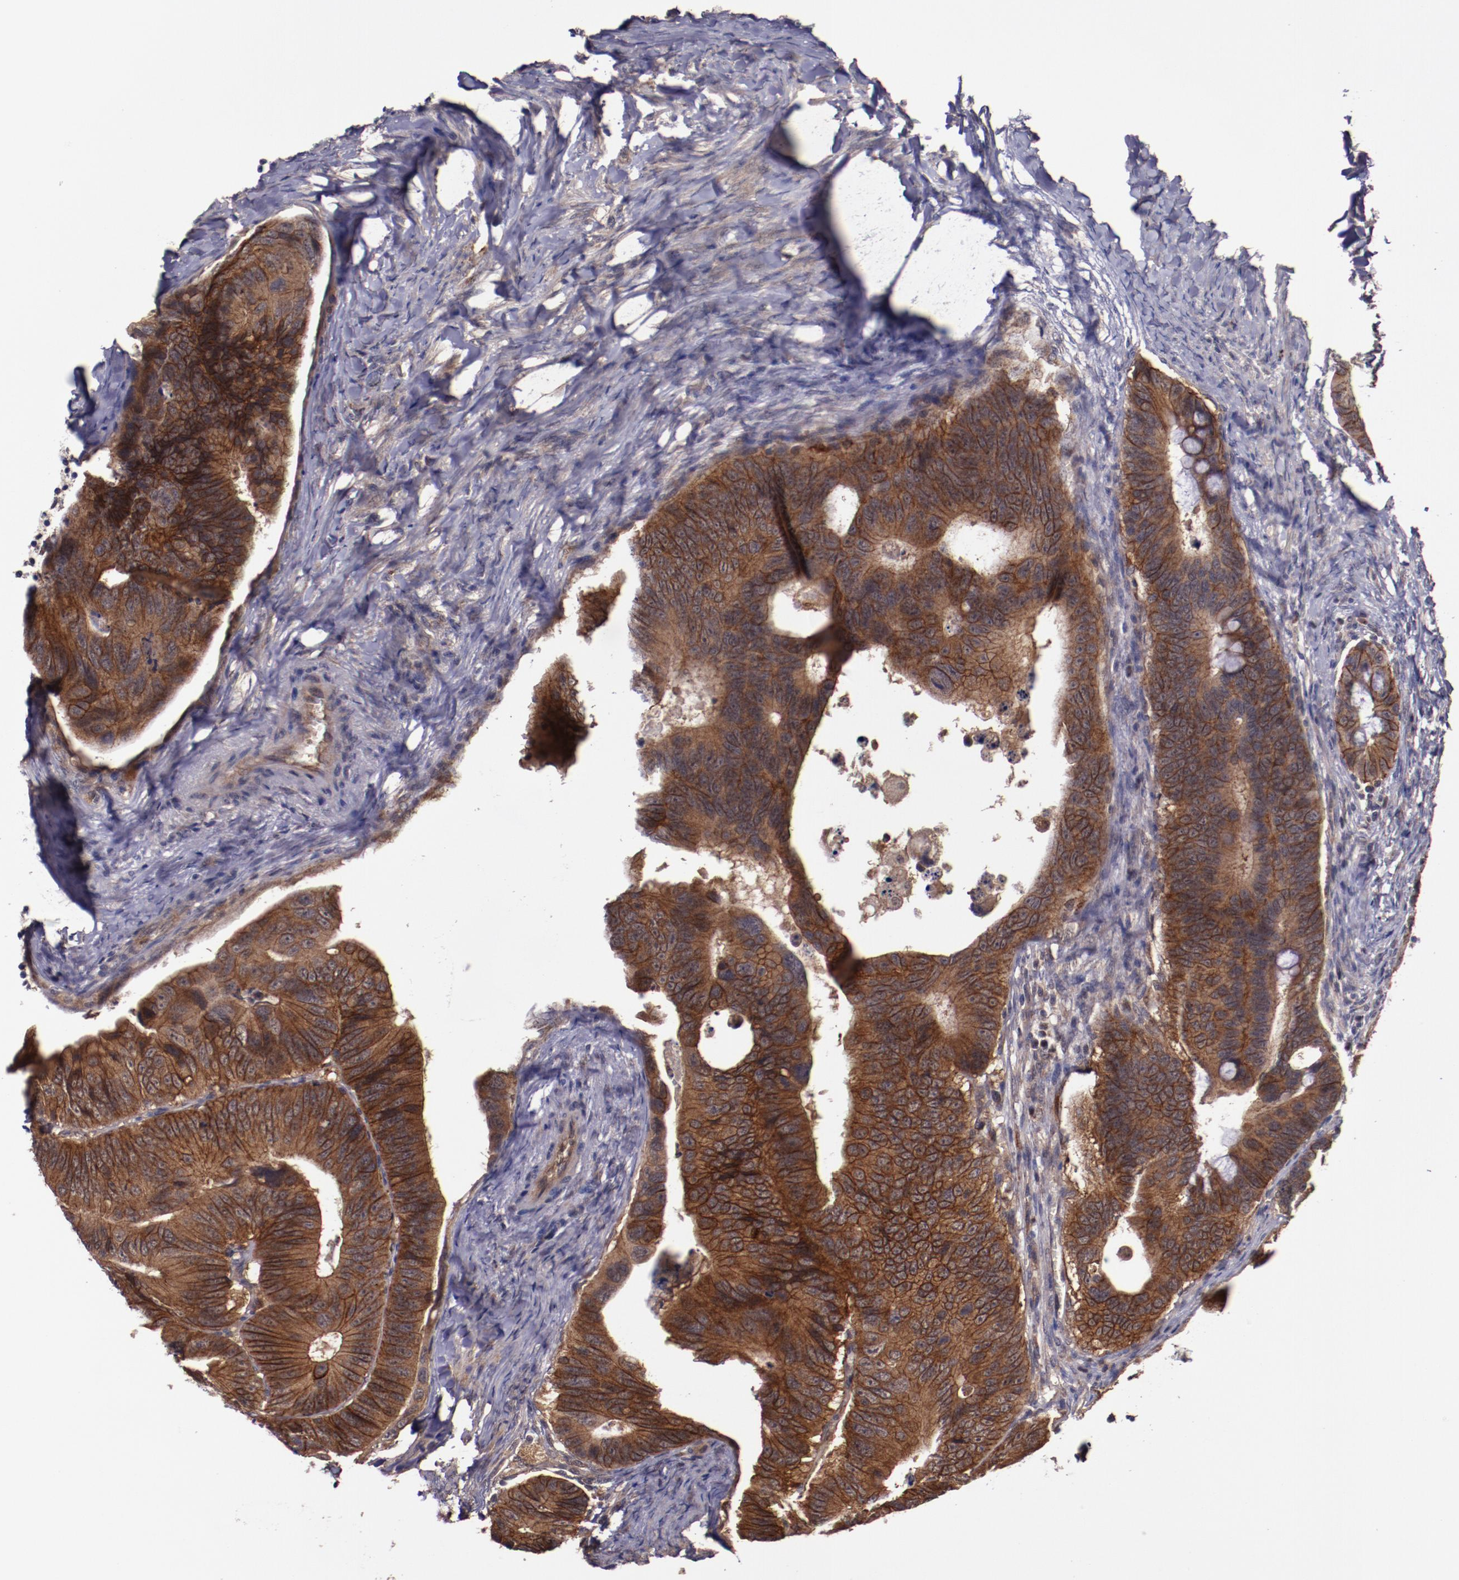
{"staining": {"intensity": "moderate", "quantity": ">75%", "location": "cytoplasmic/membranous"}, "tissue": "colorectal cancer", "cell_type": "Tumor cells", "image_type": "cancer", "snomed": [{"axis": "morphology", "description": "Adenocarcinoma, NOS"}, {"axis": "topography", "description": "Colon"}], "caption": "Tumor cells show medium levels of moderate cytoplasmic/membranous positivity in approximately >75% of cells in human colorectal cancer (adenocarcinoma). The staining is performed using DAB brown chromogen to label protein expression. The nuclei are counter-stained blue using hematoxylin.", "gene": "FTSJ1", "patient": {"sex": "female", "age": 55}}